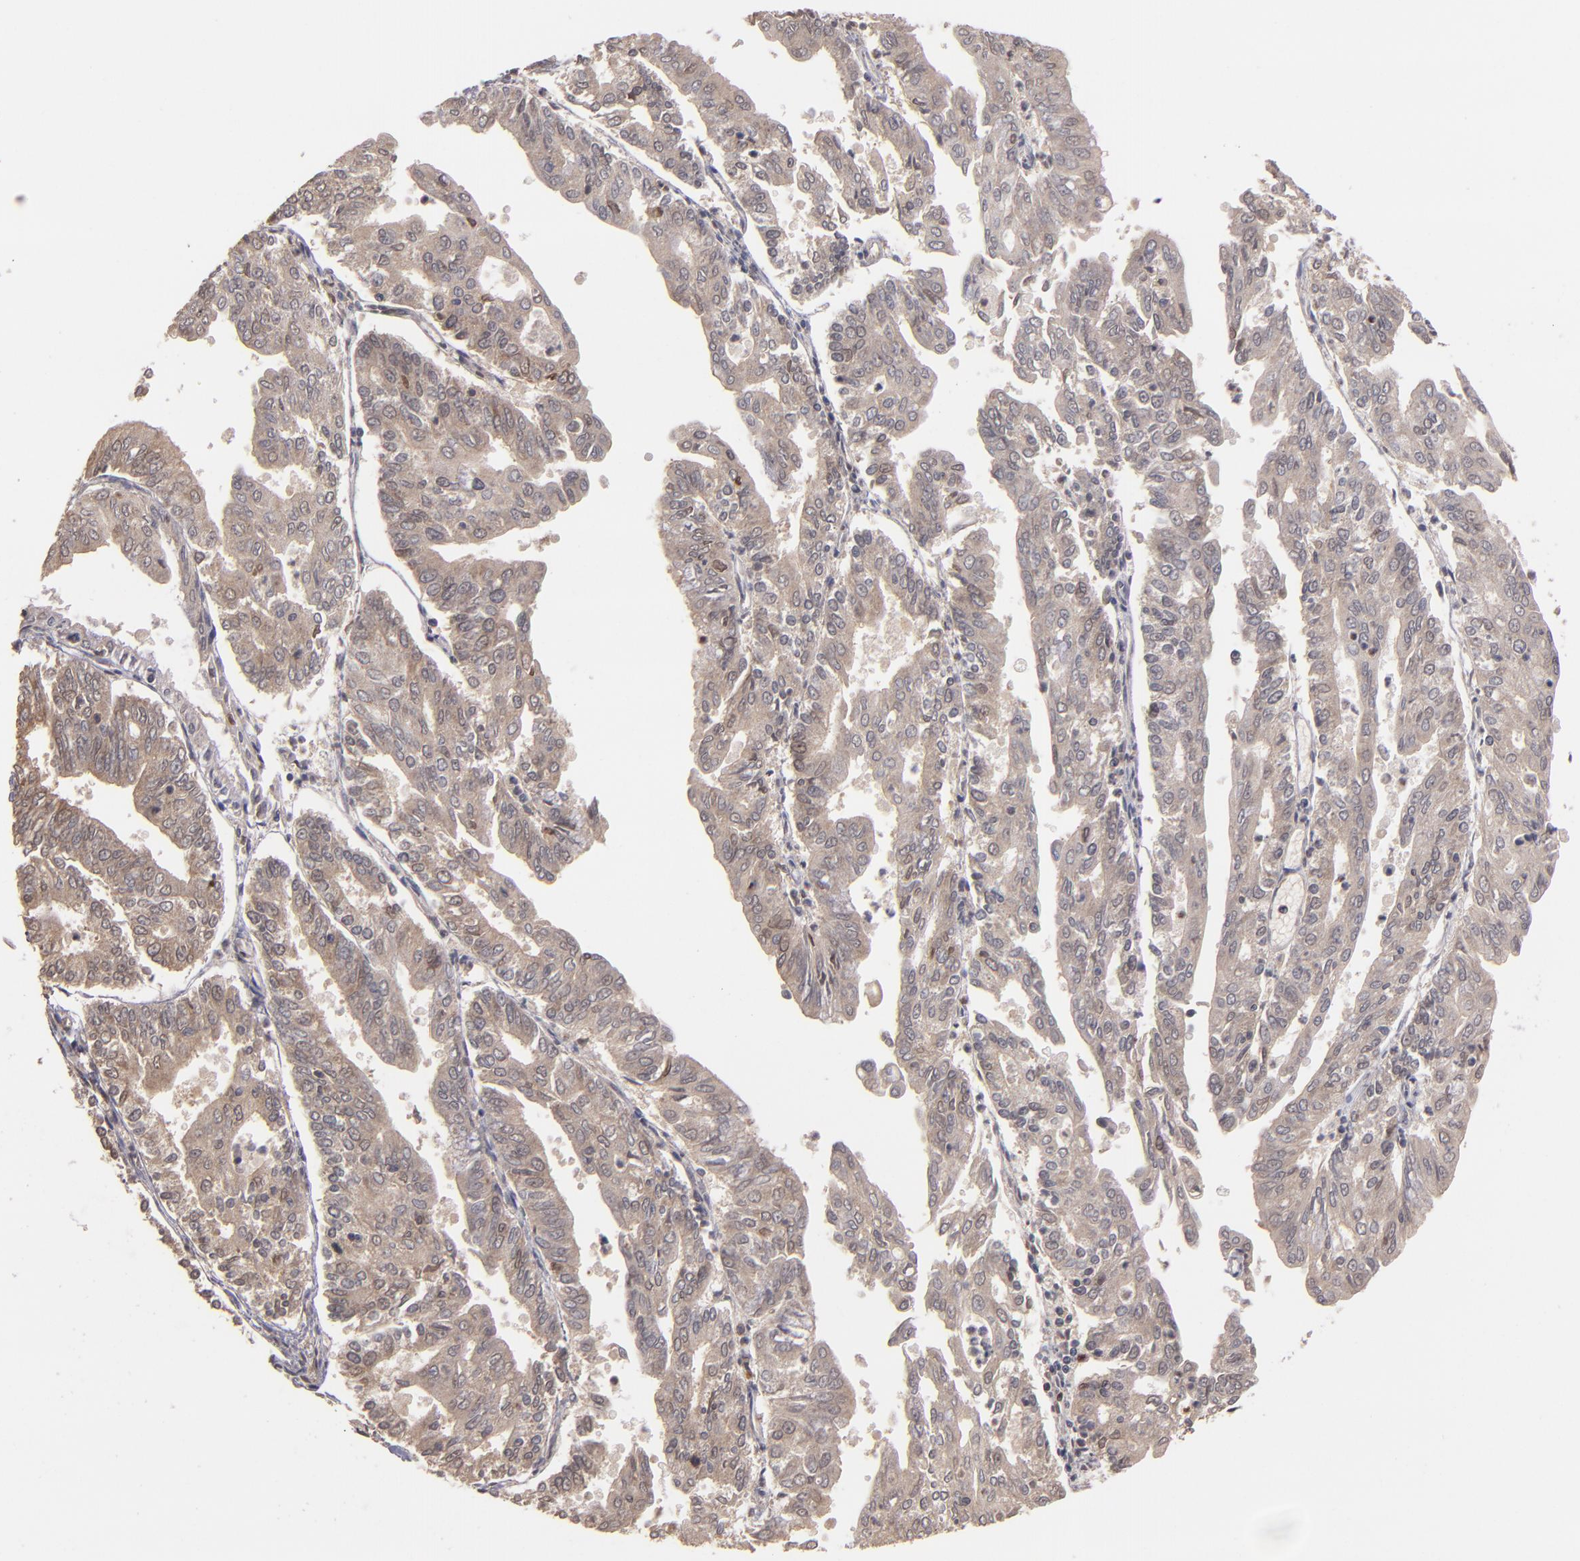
{"staining": {"intensity": "weak", "quantity": ">75%", "location": "cytoplasmic/membranous"}, "tissue": "endometrial cancer", "cell_type": "Tumor cells", "image_type": "cancer", "snomed": [{"axis": "morphology", "description": "Adenocarcinoma, NOS"}, {"axis": "topography", "description": "Endometrium"}], "caption": "Immunohistochemistry of adenocarcinoma (endometrial) demonstrates low levels of weak cytoplasmic/membranous staining in approximately >75% of tumor cells.", "gene": "UPF3B", "patient": {"sex": "female", "age": 79}}